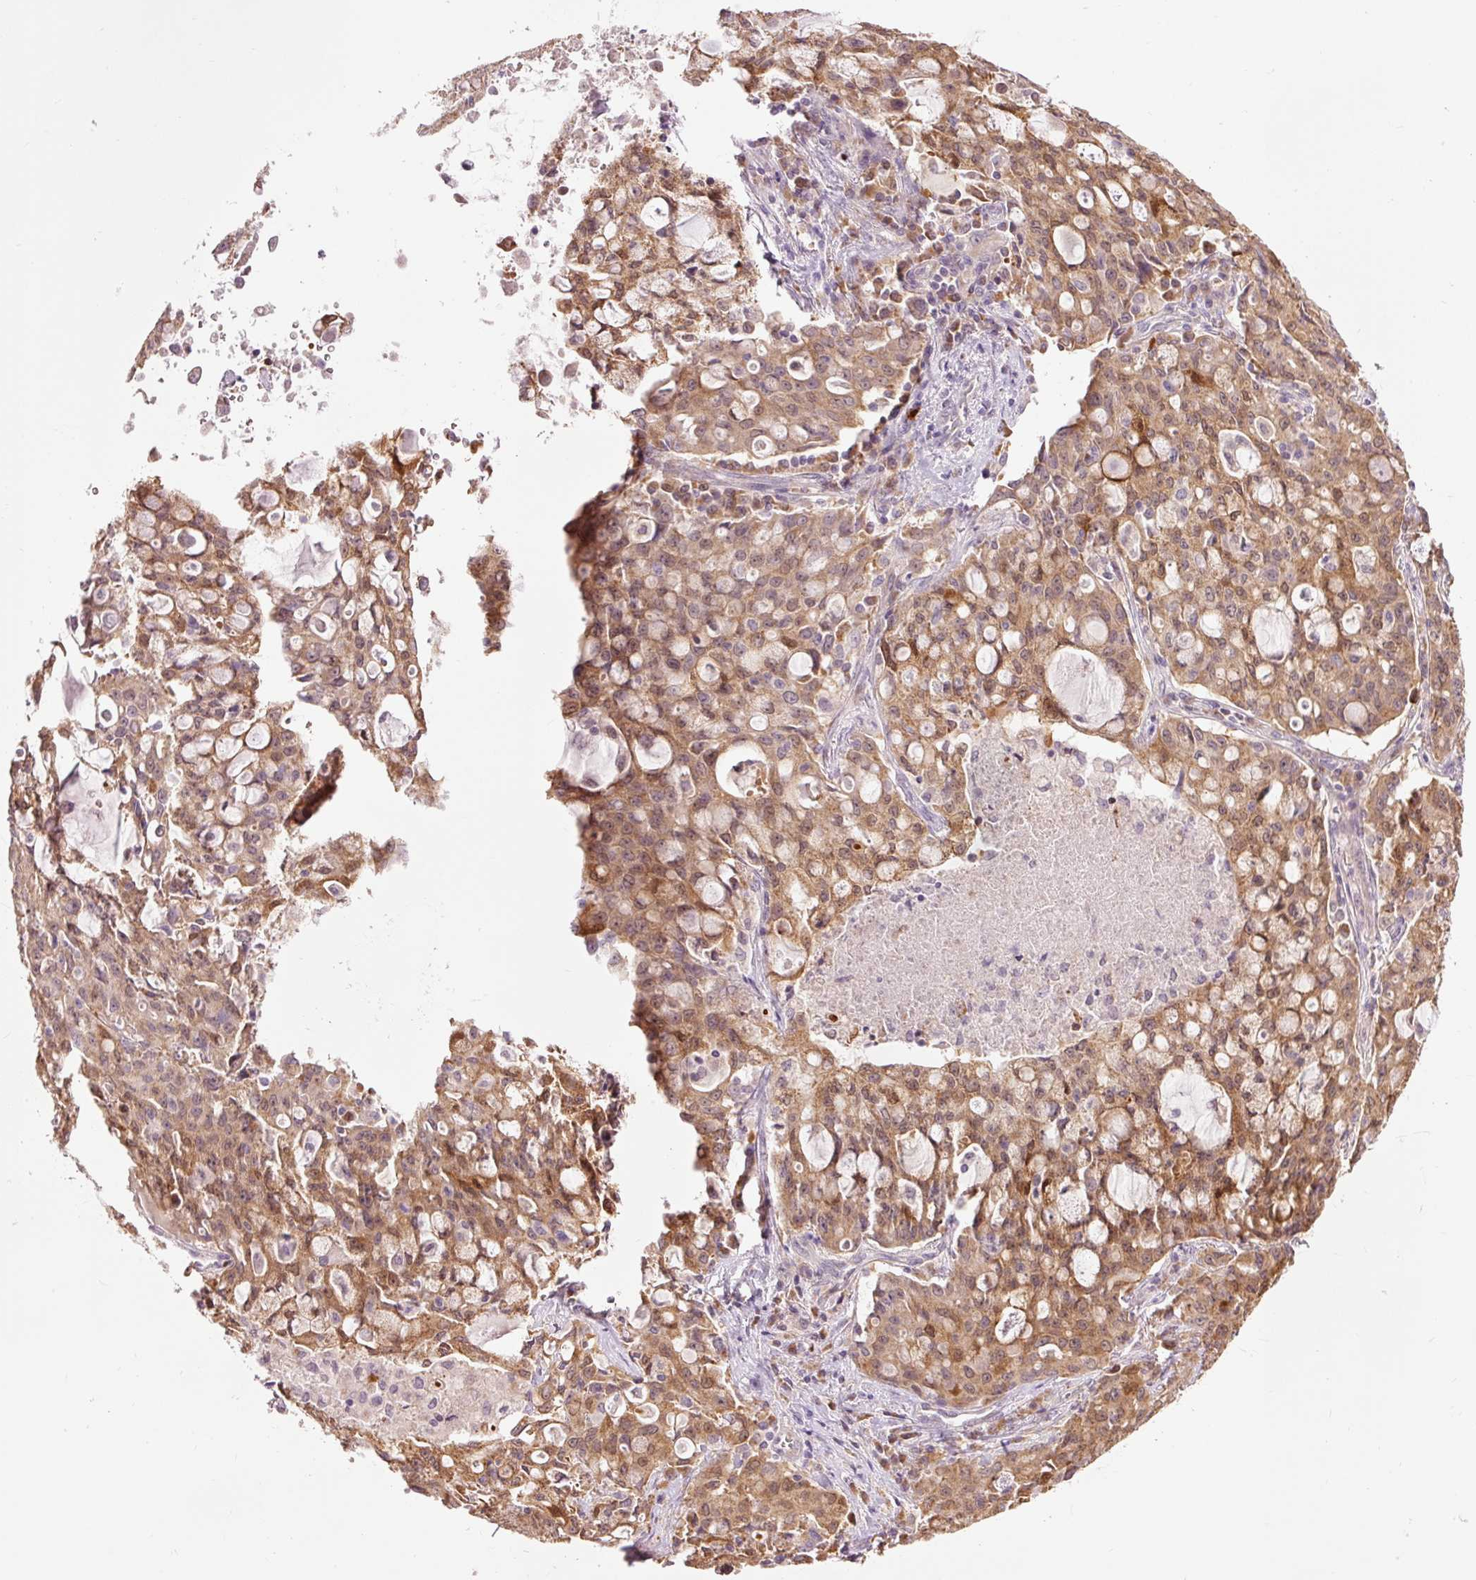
{"staining": {"intensity": "moderate", "quantity": ">75%", "location": "cytoplasmic/membranous"}, "tissue": "lung cancer", "cell_type": "Tumor cells", "image_type": "cancer", "snomed": [{"axis": "morphology", "description": "Adenocarcinoma, NOS"}, {"axis": "topography", "description": "Lung"}], "caption": "Human adenocarcinoma (lung) stained with a protein marker demonstrates moderate staining in tumor cells.", "gene": "PRDX5", "patient": {"sex": "female", "age": 44}}